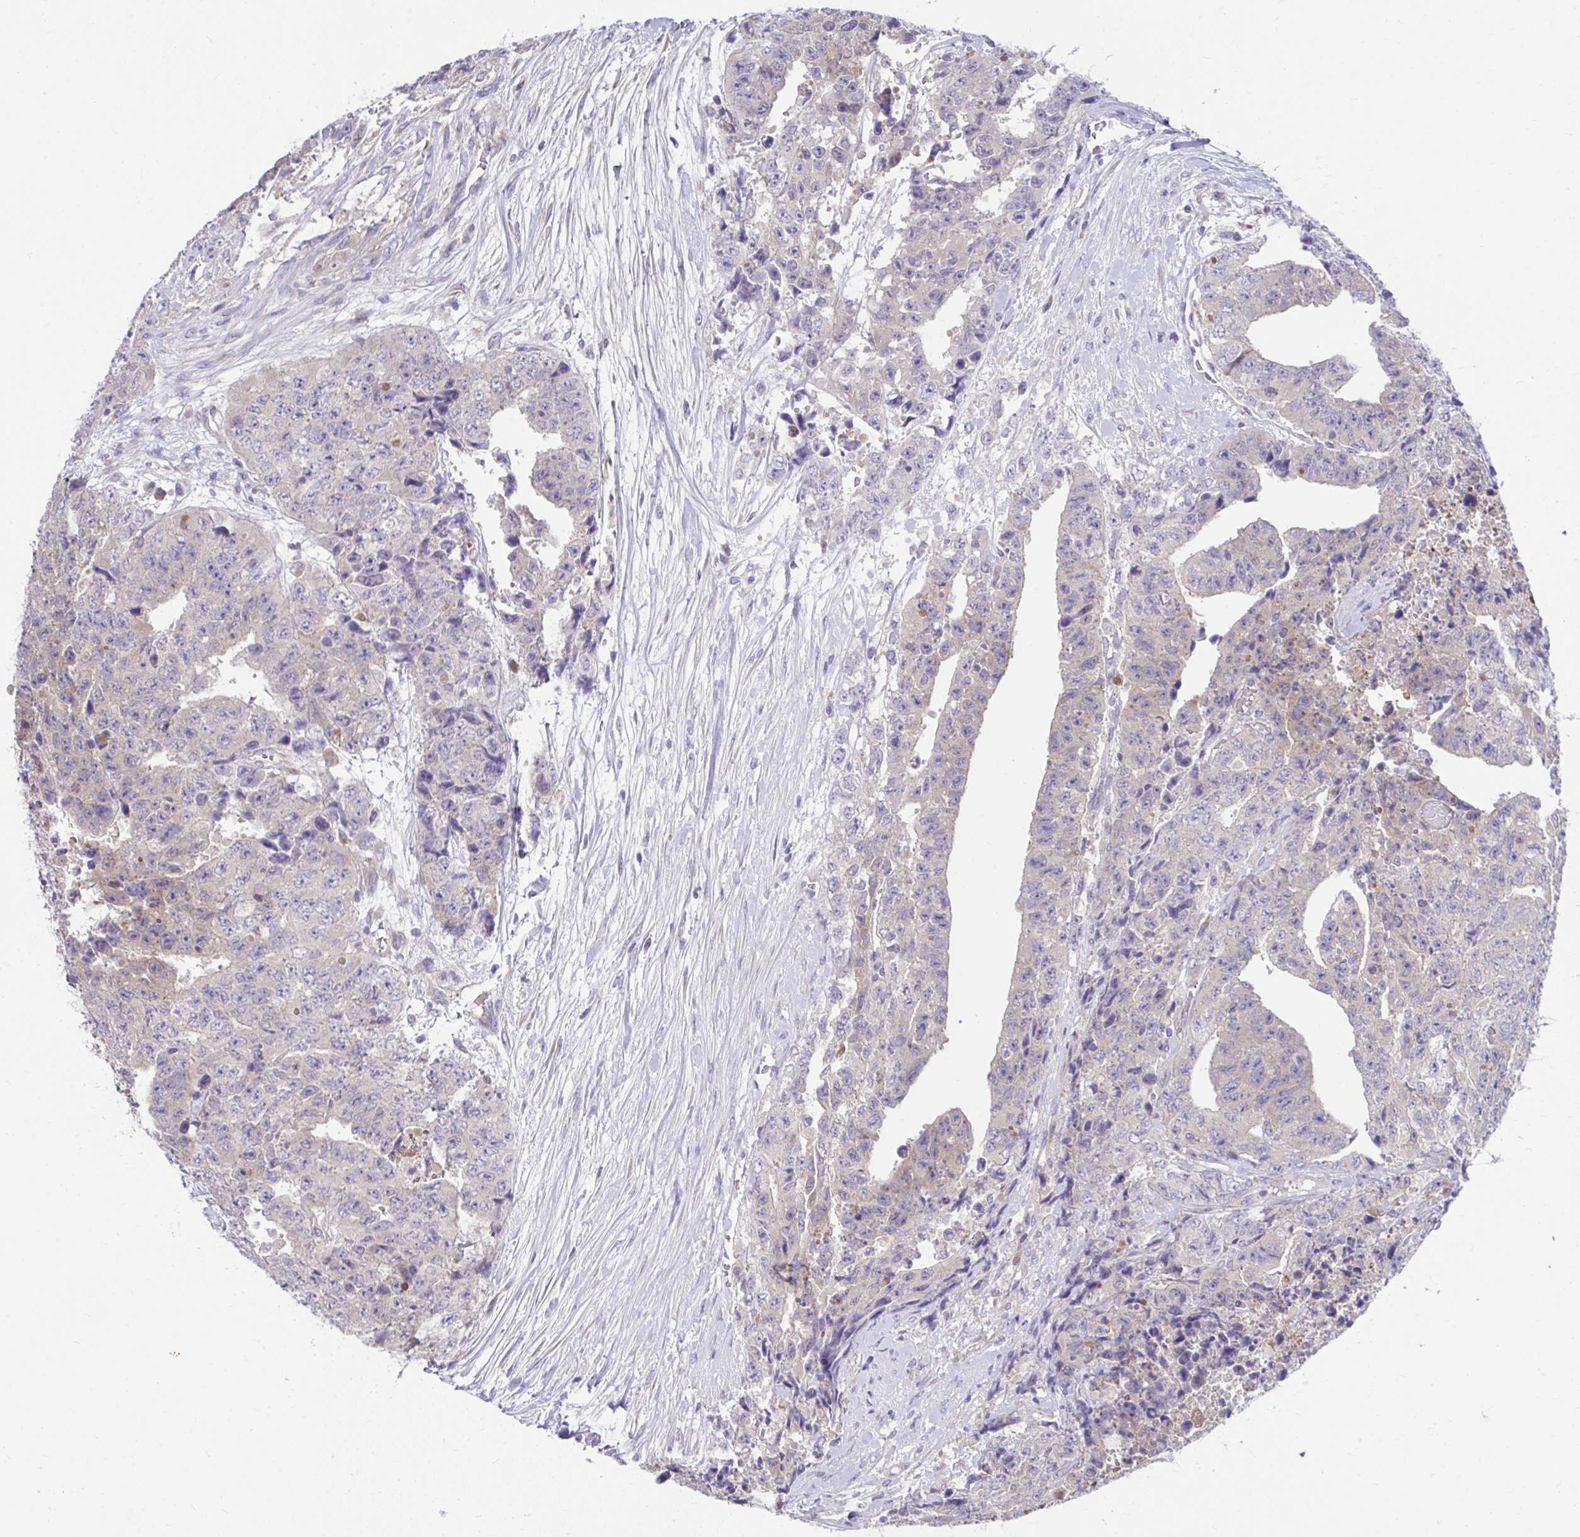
{"staining": {"intensity": "negative", "quantity": "none", "location": "none"}, "tissue": "testis cancer", "cell_type": "Tumor cells", "image_type": "cancer", "snomed": [{"axis": "morphology", "description": "Carcinoma, Embryonal, NOS"}, {"axis": "topography", "description": "Testis"}], "caption": "Immunohistochemical staining of human embryonal carcinoma (testis) demonstrates no significant staining in tumor cells.", "gene": "PCDHB7", "patient": {"sex": "male", "age": 24}}